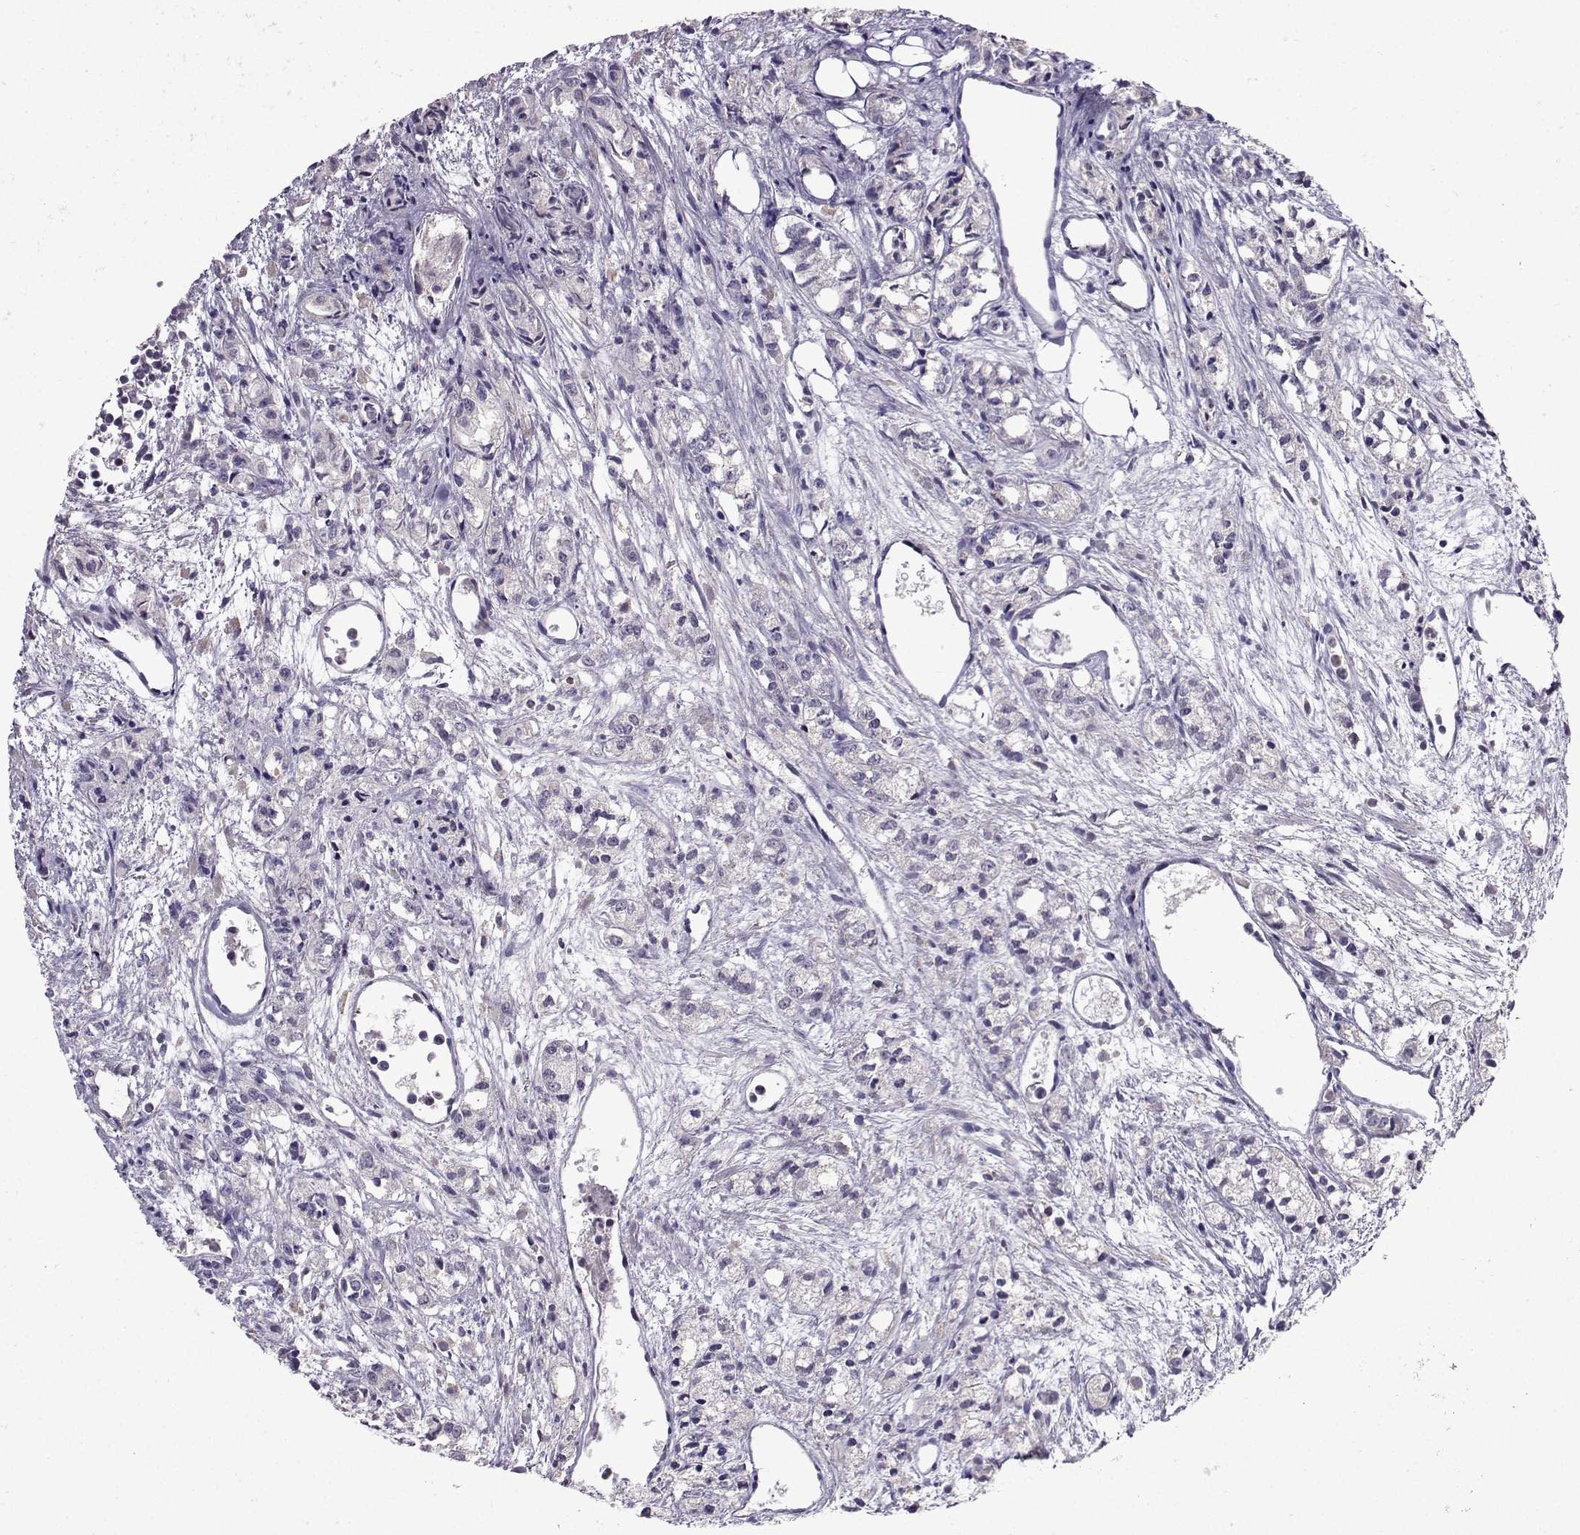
{"staining": {"intensity": "negative", "quantity": "none", "location": "none"}, "tissue": "prostate cancer", "cell_type": "Tumor cells", "image_type": "cancer", "snomed": [{"axis": "morphology", "description": "Adenocarcinoma, Medium grade"}, {"axis": "topography", "description": "Prostate"}], "caption": "The IHC photomicrograph has no significant expression in tumor cells of prostate cancer tissue.", "gene": "CCL28", "patient": {"sex": "male", "age": 74}}